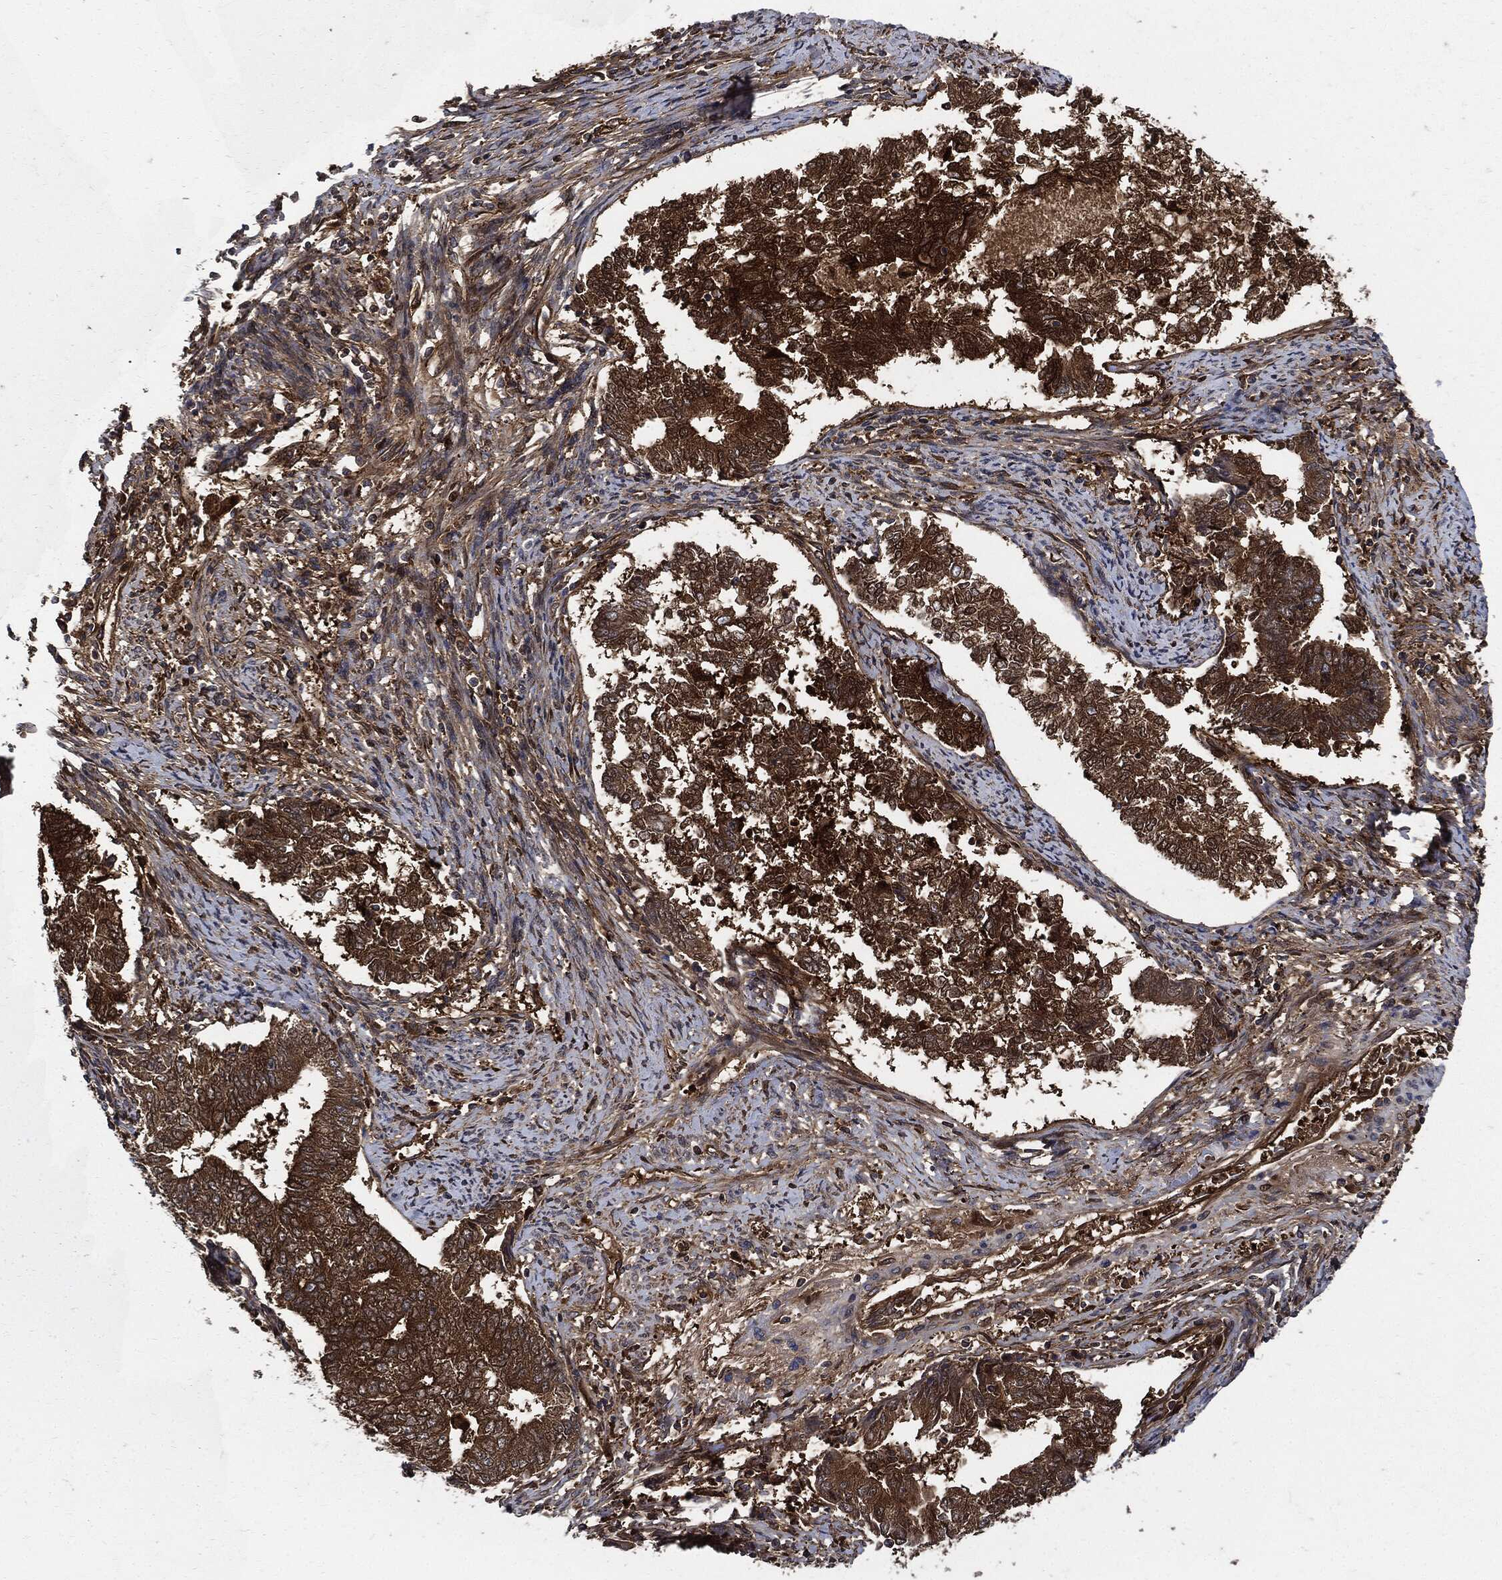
{"staining": {"intensity": "strong", "quantity": ">75%", "location": "cytoplasmic/membranous"}, "tissue": "endometrial cancer", "cell_type": "Tumor cells", "image_type": "cancer", "snomed": [{"axis": "morphology", "description": "Adenocarcinoma, NOS"}, {"axis": "topography", "description": "Endometrium"}], "caption": "Approximately >75% of tumor cells in human endometrial cancer demonstrate strong cytoplasmic/membranous protein positivity as visualized by brown immunohistochemical staining.", "gene": "XPNPEP1", "patient": {"sex": "female", "age": 65}}